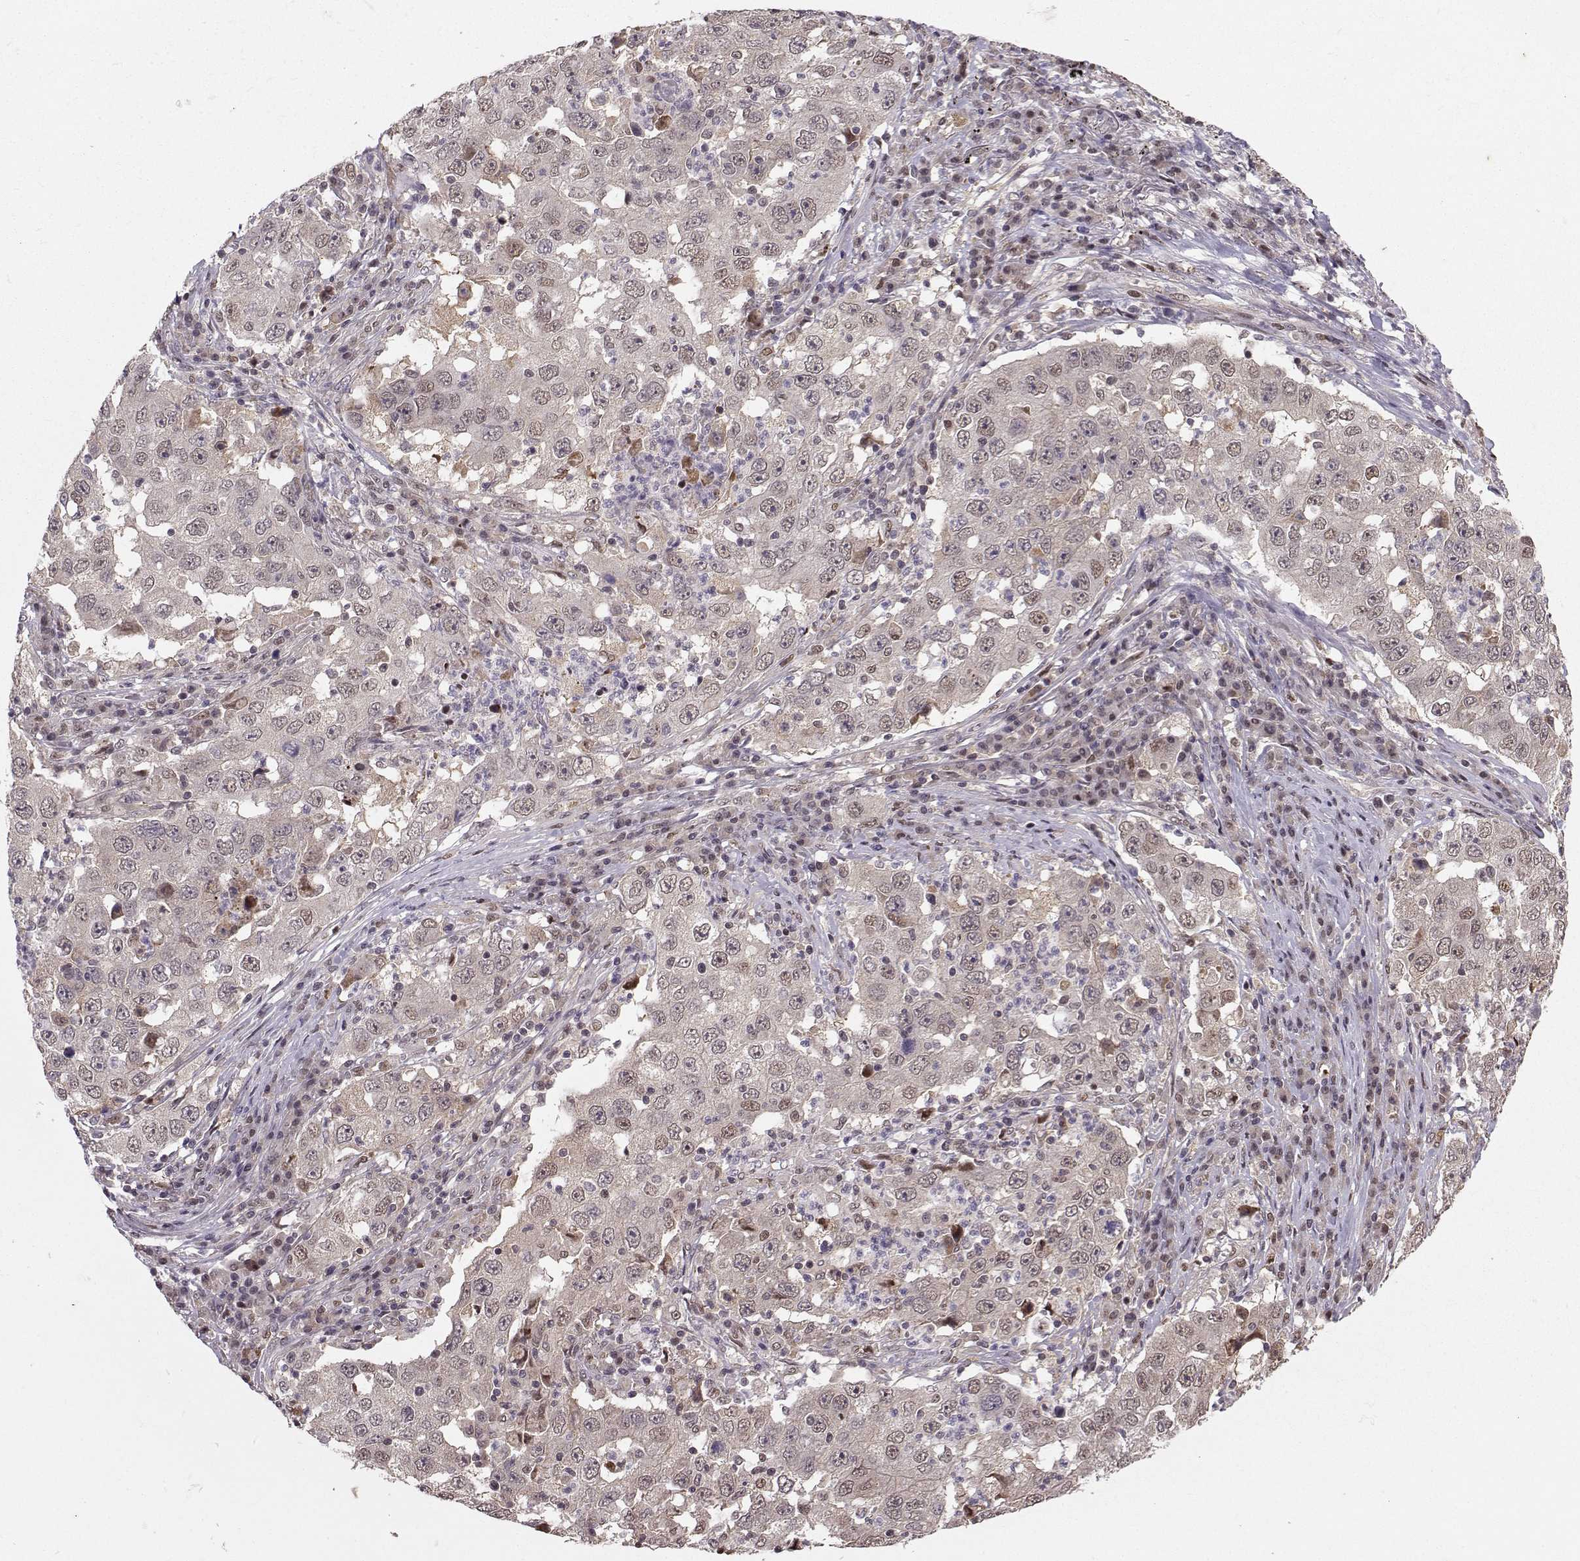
{"staining": {"intensity": "negative", "quantity": "none", "location": "none"}, "tissue": "lung cancer", "cell_type": "Tumor cells", "image_type": "cancer", "snomed": [{"axis": "morphology", "description": "Adenocarcinoma, NOS"}, {"axis": "topography", "description": "Lung"}], "caption": "Tumor cells are negative for brown protein staining in adenocarcinoma (lung).", "gene": "PKP2", "patient": {"sex": "male", "age": 73}}